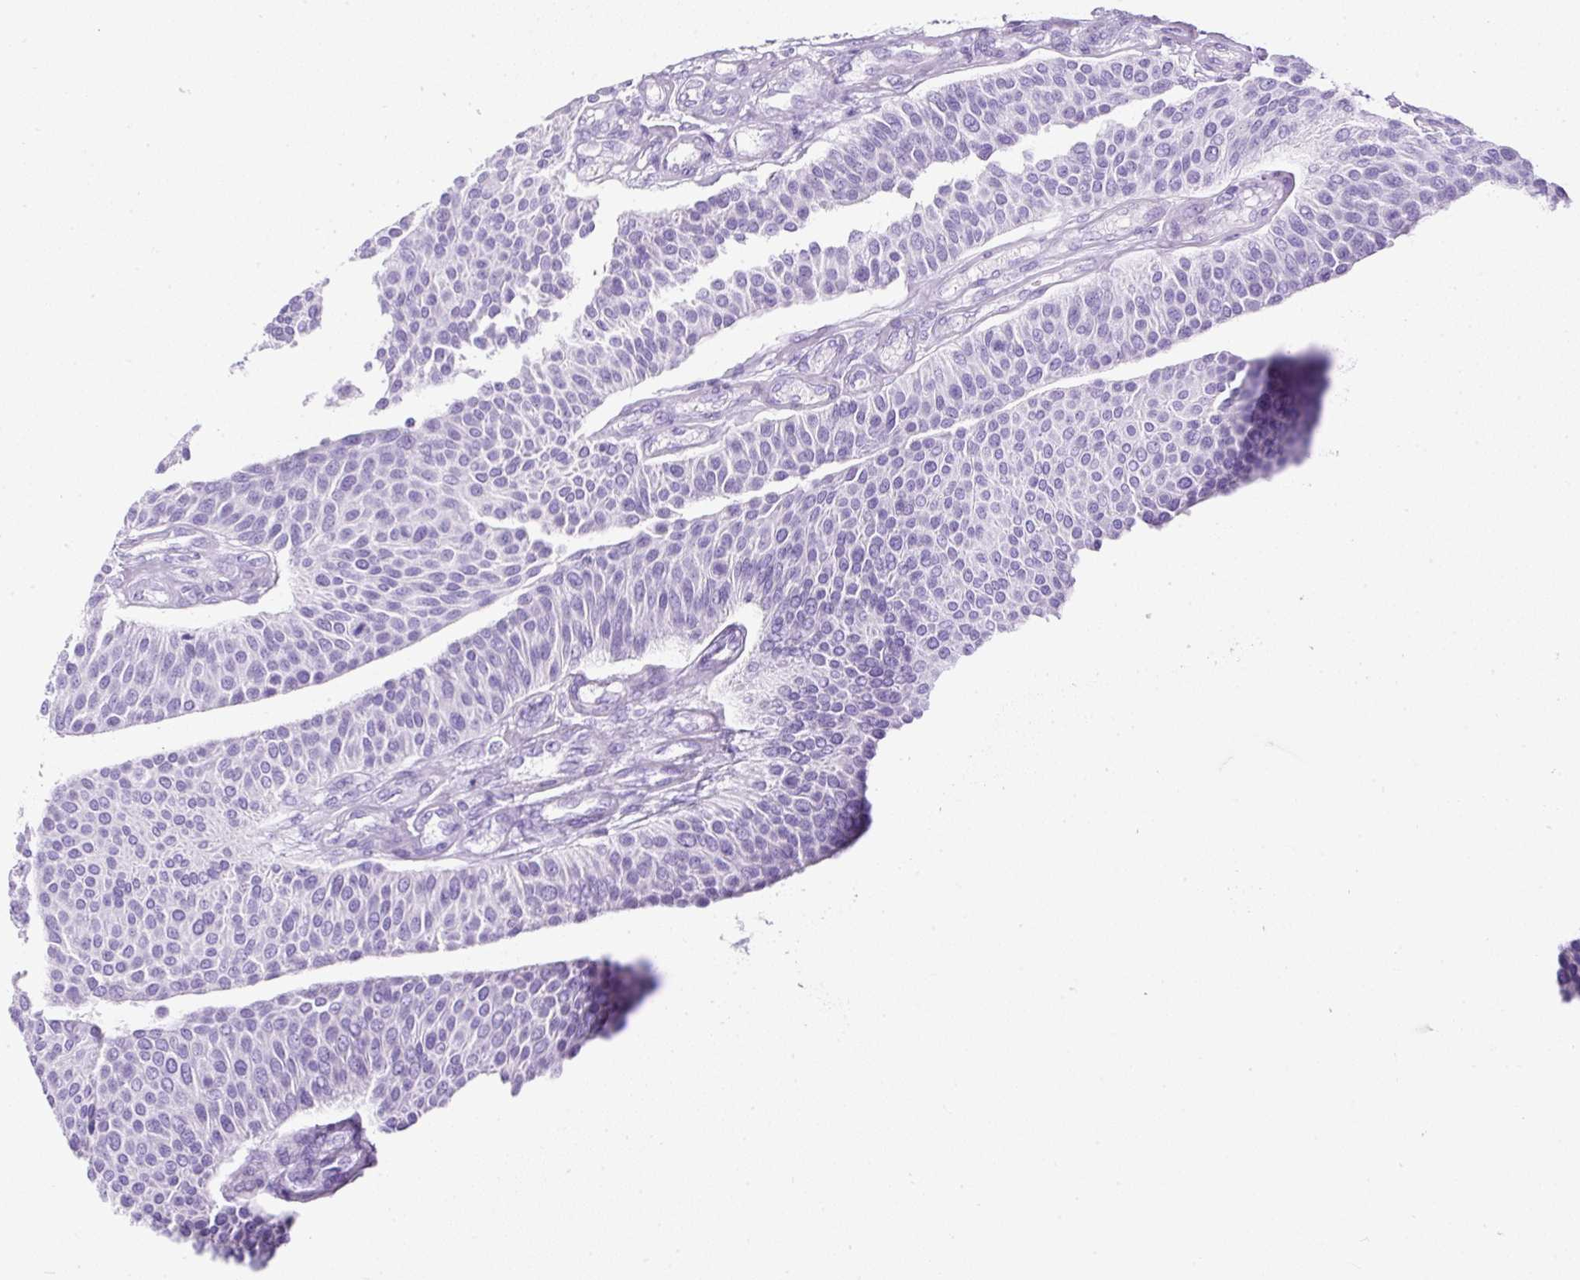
{"staining": {"intensity": "negative", "quantity": "none", "location": "none"}, "tissue": "urothelial cancer", "cell_type": "Tumor cells", "image_type": "cancer", "snomed": [{"axis": "morphology", "description": "Urothelial carcinoma, NOS"}, {"axis": "topography", "description": "Urinary bladder"}], "caption": "IHC of human urothelial cancer shows no staining in tumor cells.", "gene": "NTS", "patient": {"sex": "male", "age": 55}}